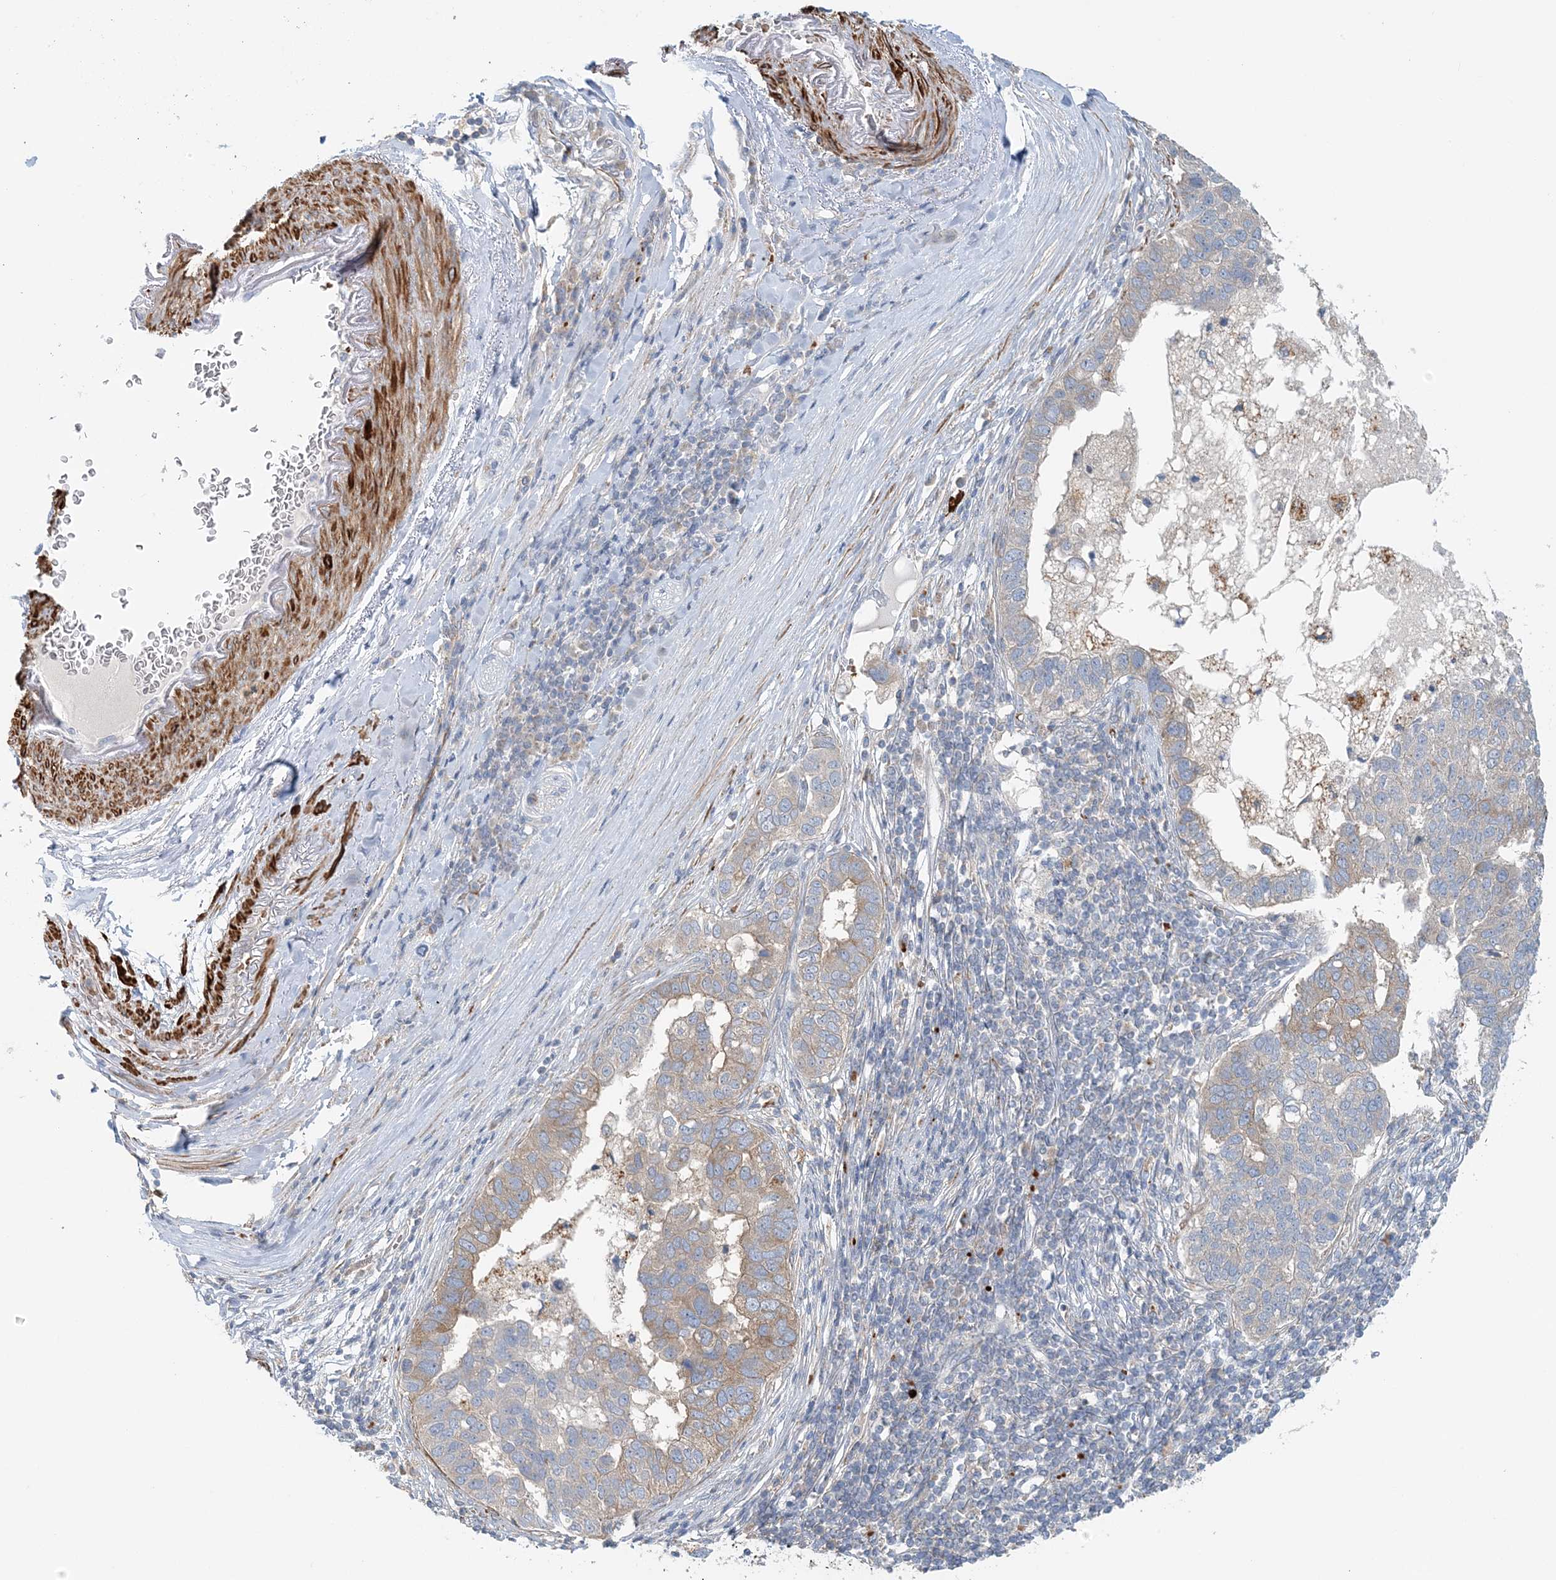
{"staining": {"intensity": "weak", "quantity": "<25%", "location": "cytoplasmic/membranous"}, "tissue": "pancreatic cancer", "cell_type": "Tumor cells", "image_type": "cancer", "snomed": [{"axis": "morphology", "description": "Adenocarcinoma, NOS"}, {"axis": "topography", "description": "Pancreas"}], "caption": "Immunohistochemical staining of pancreatic cancer (adenocarcinoma) shows no significant expression in tumor cells. (DAB (3,3'-diaminobenzidine) immunohistochemistry (IHC), high magnification).", "gene": "TTI1", "patient": {"sex": "female", "age": 61}}